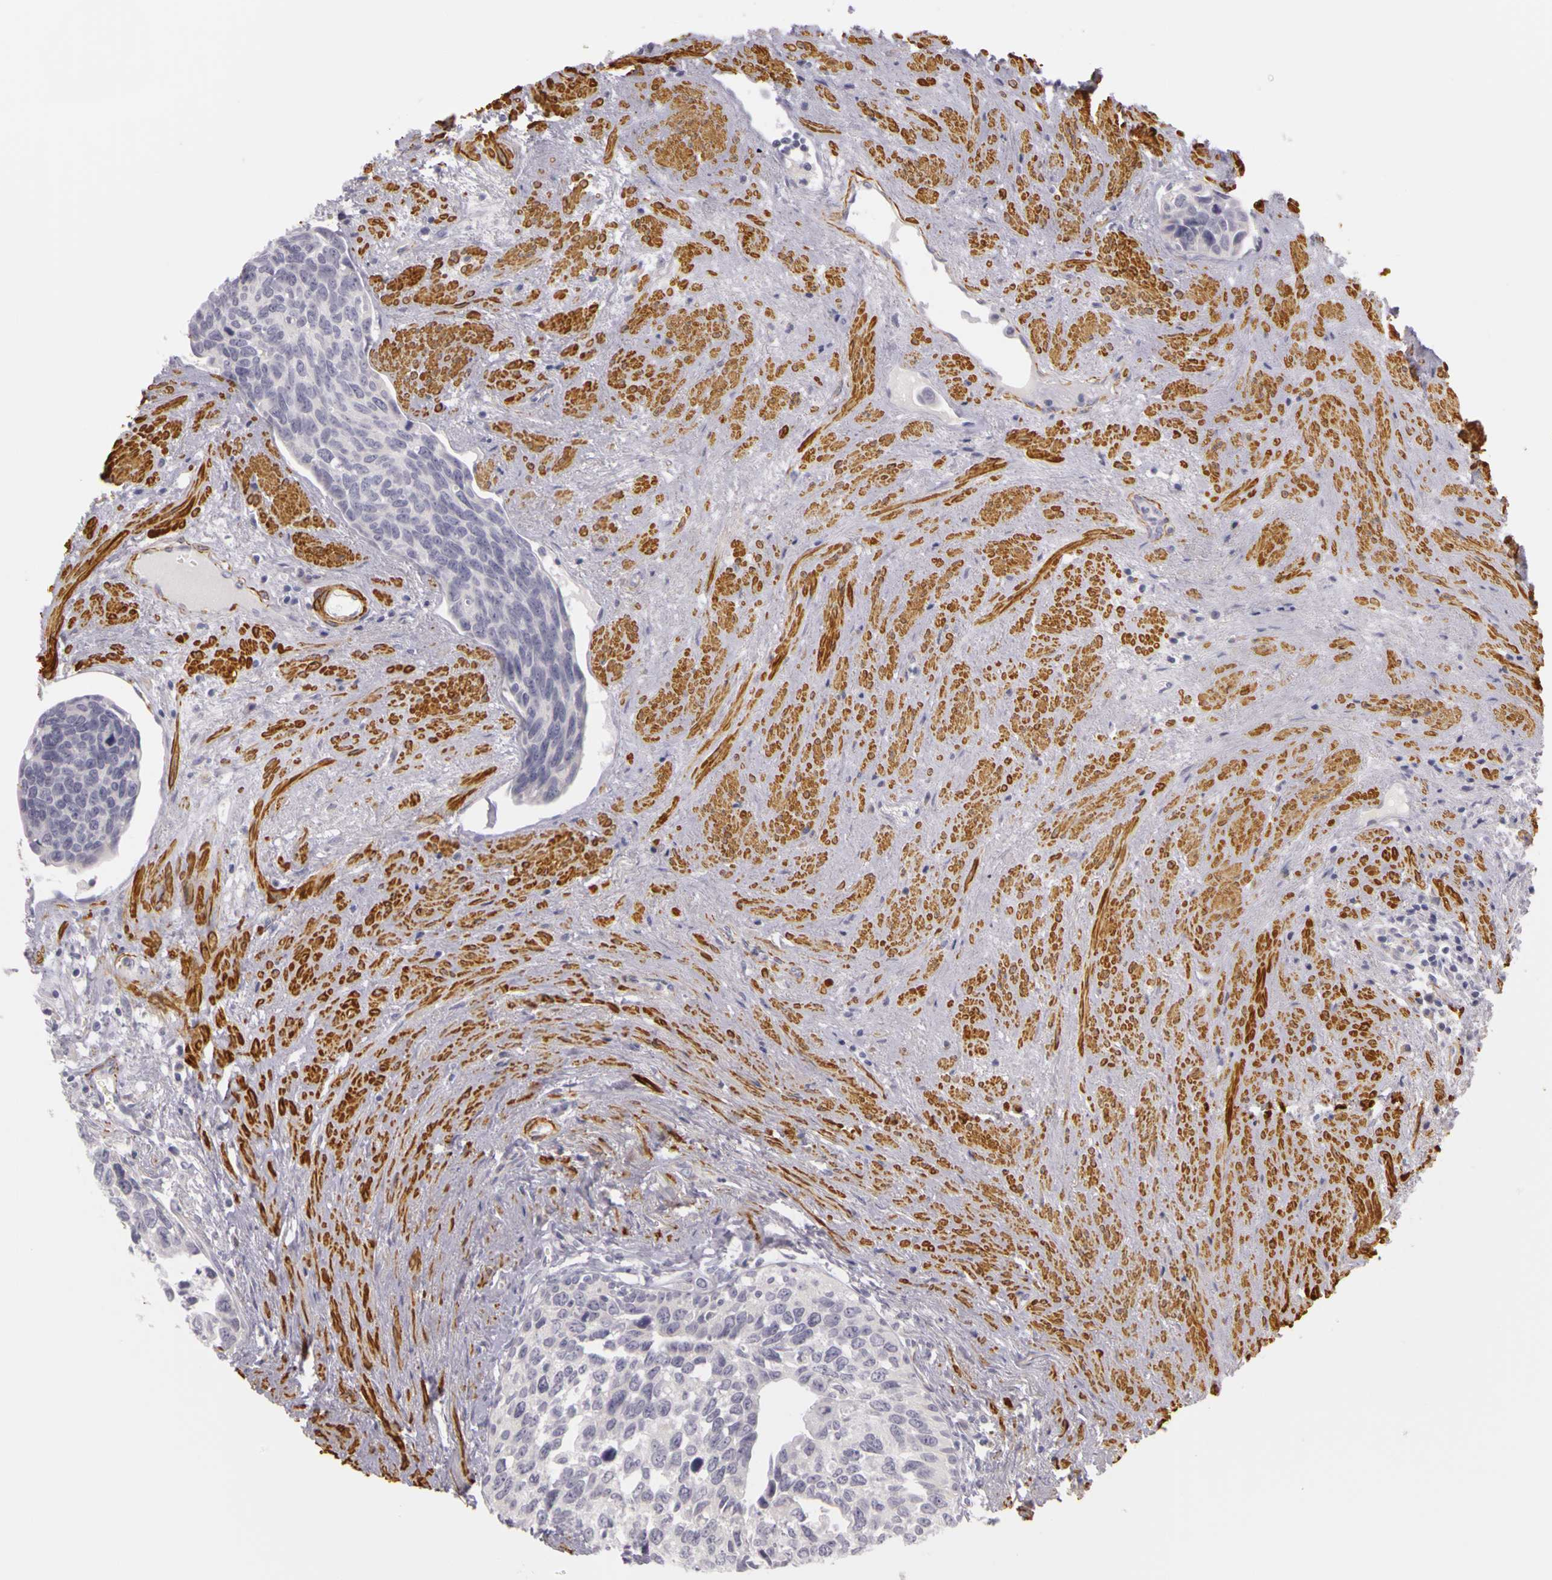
{"staining": {"intensity": "negative", "quantity": "none", "location": "none"}, "tissue": "urothelial cancer", "cell_type": "Tumor cells", "image_type": "cancer", "snomed": [{"axis": "morphology", "description": "Urothelial carcinoma, High grade"}, {"axis": "topography", "description": "Urinary bladder"}], "caption": "A histopathology image of human urothelial cancer is negative for staining in tumor cells. Brightfield microscopy of immunohistochemistry stained with DAB (brown) and hematoxylin (blue), captured at high magnification.", "gene": "CNTN2", "patient": {"sex": "male", "age": 81}}